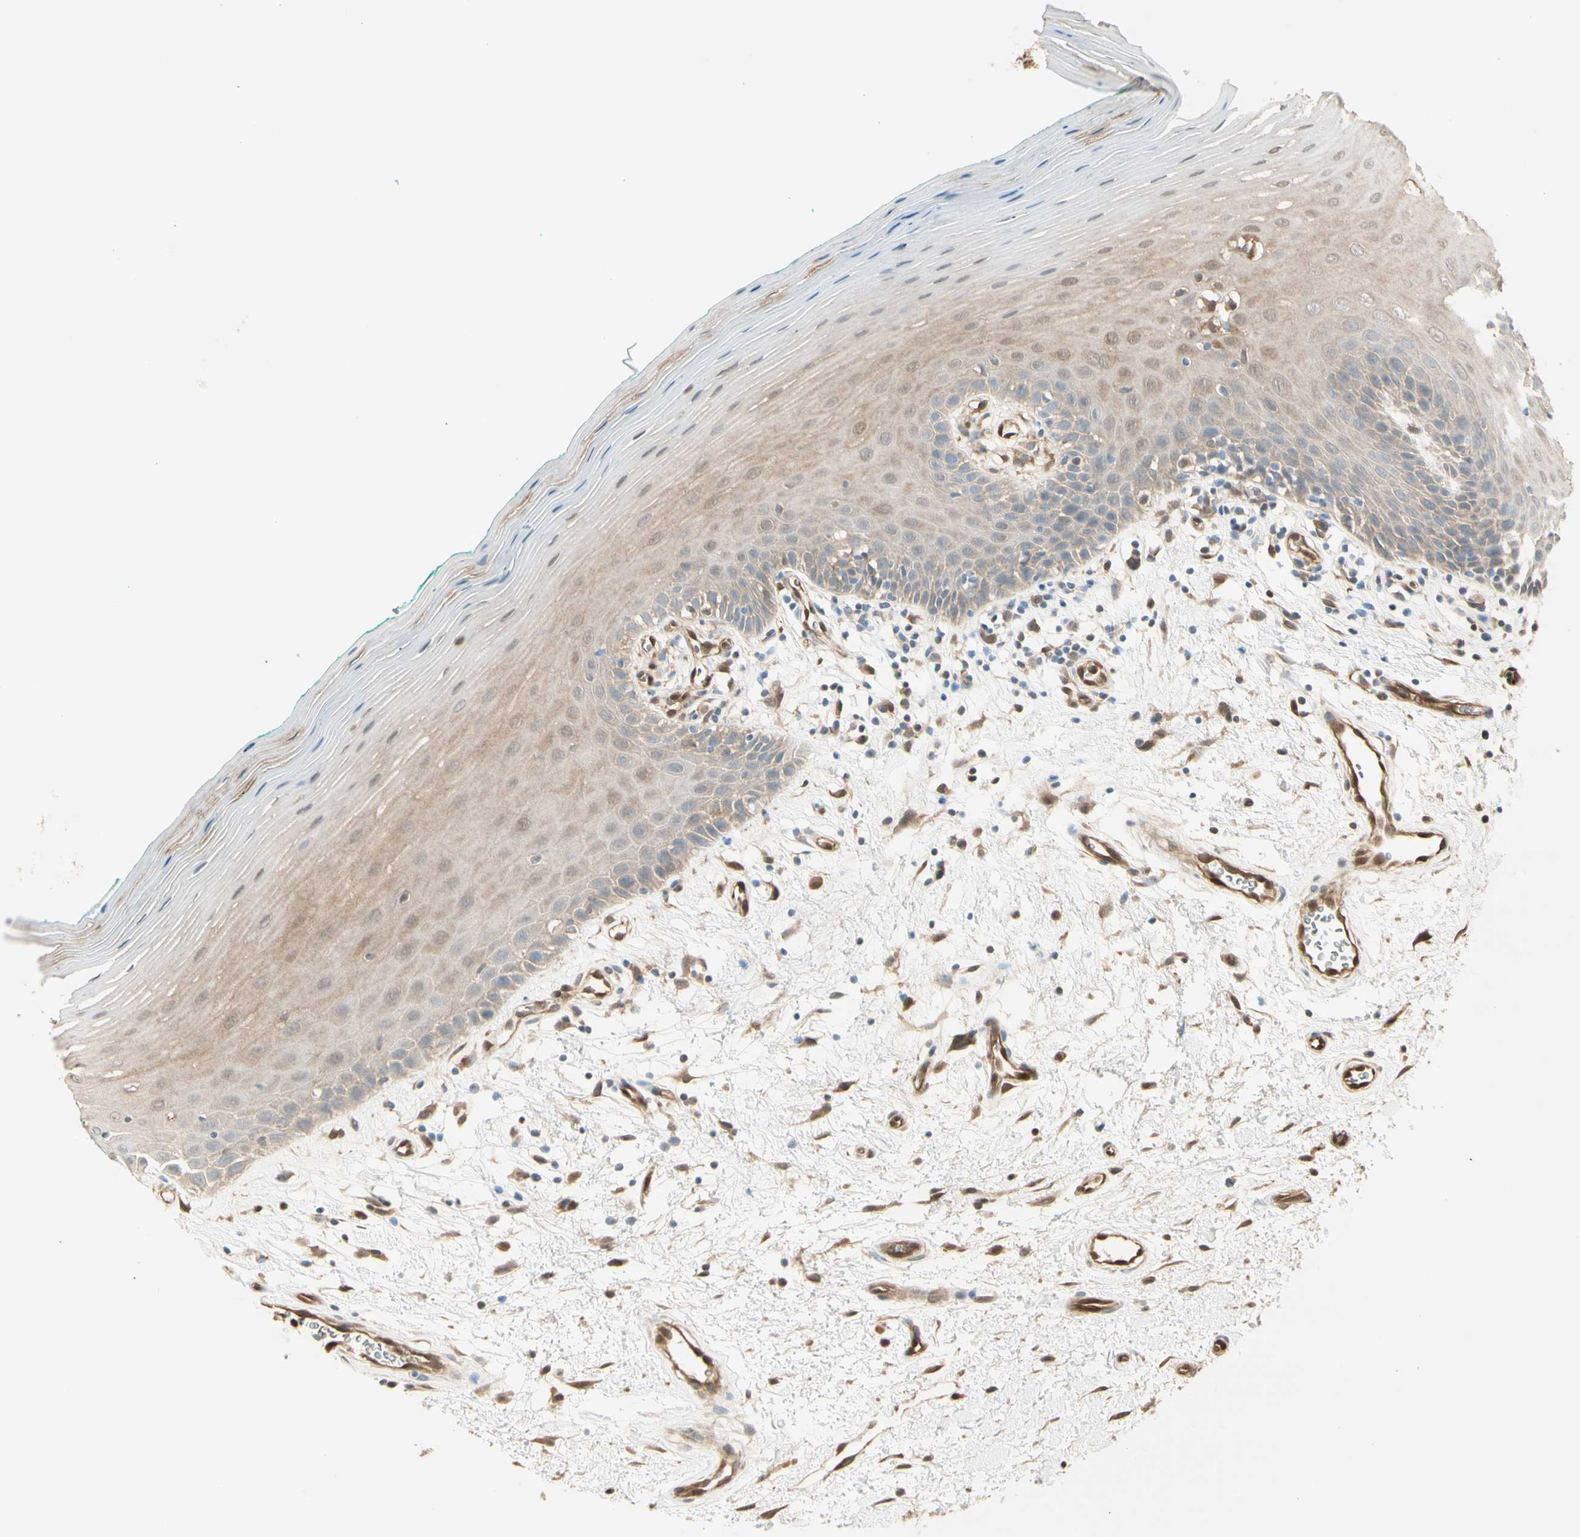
{"staining": {"intensity": "moderate", "quantity": "25%-75%", "location": "cytoplasmic/membranous"}, "tissue": "oral mucosa", "cell_type": "Squamous epithelial cells", "image_type": "normal", "snomed": [{"axis": "morphology", "description": "Normal tissue, NOS"}, {"axis": "topography", "description": "Skeletal muscle"}, {"axis": "topography", "description": "Oral tissue"}], "caption": "The histopathology image displays a brown stain indicating the presence of a protein in the cytoplasmic/membranous of squamous epithelial cells in oral mucosa. Immunohistochemistry (ihc) stains the protein in brown and the nuclei are stained blue.", "gene": "SERPINB6", "patient": {"sex": "male", "age": 58}}